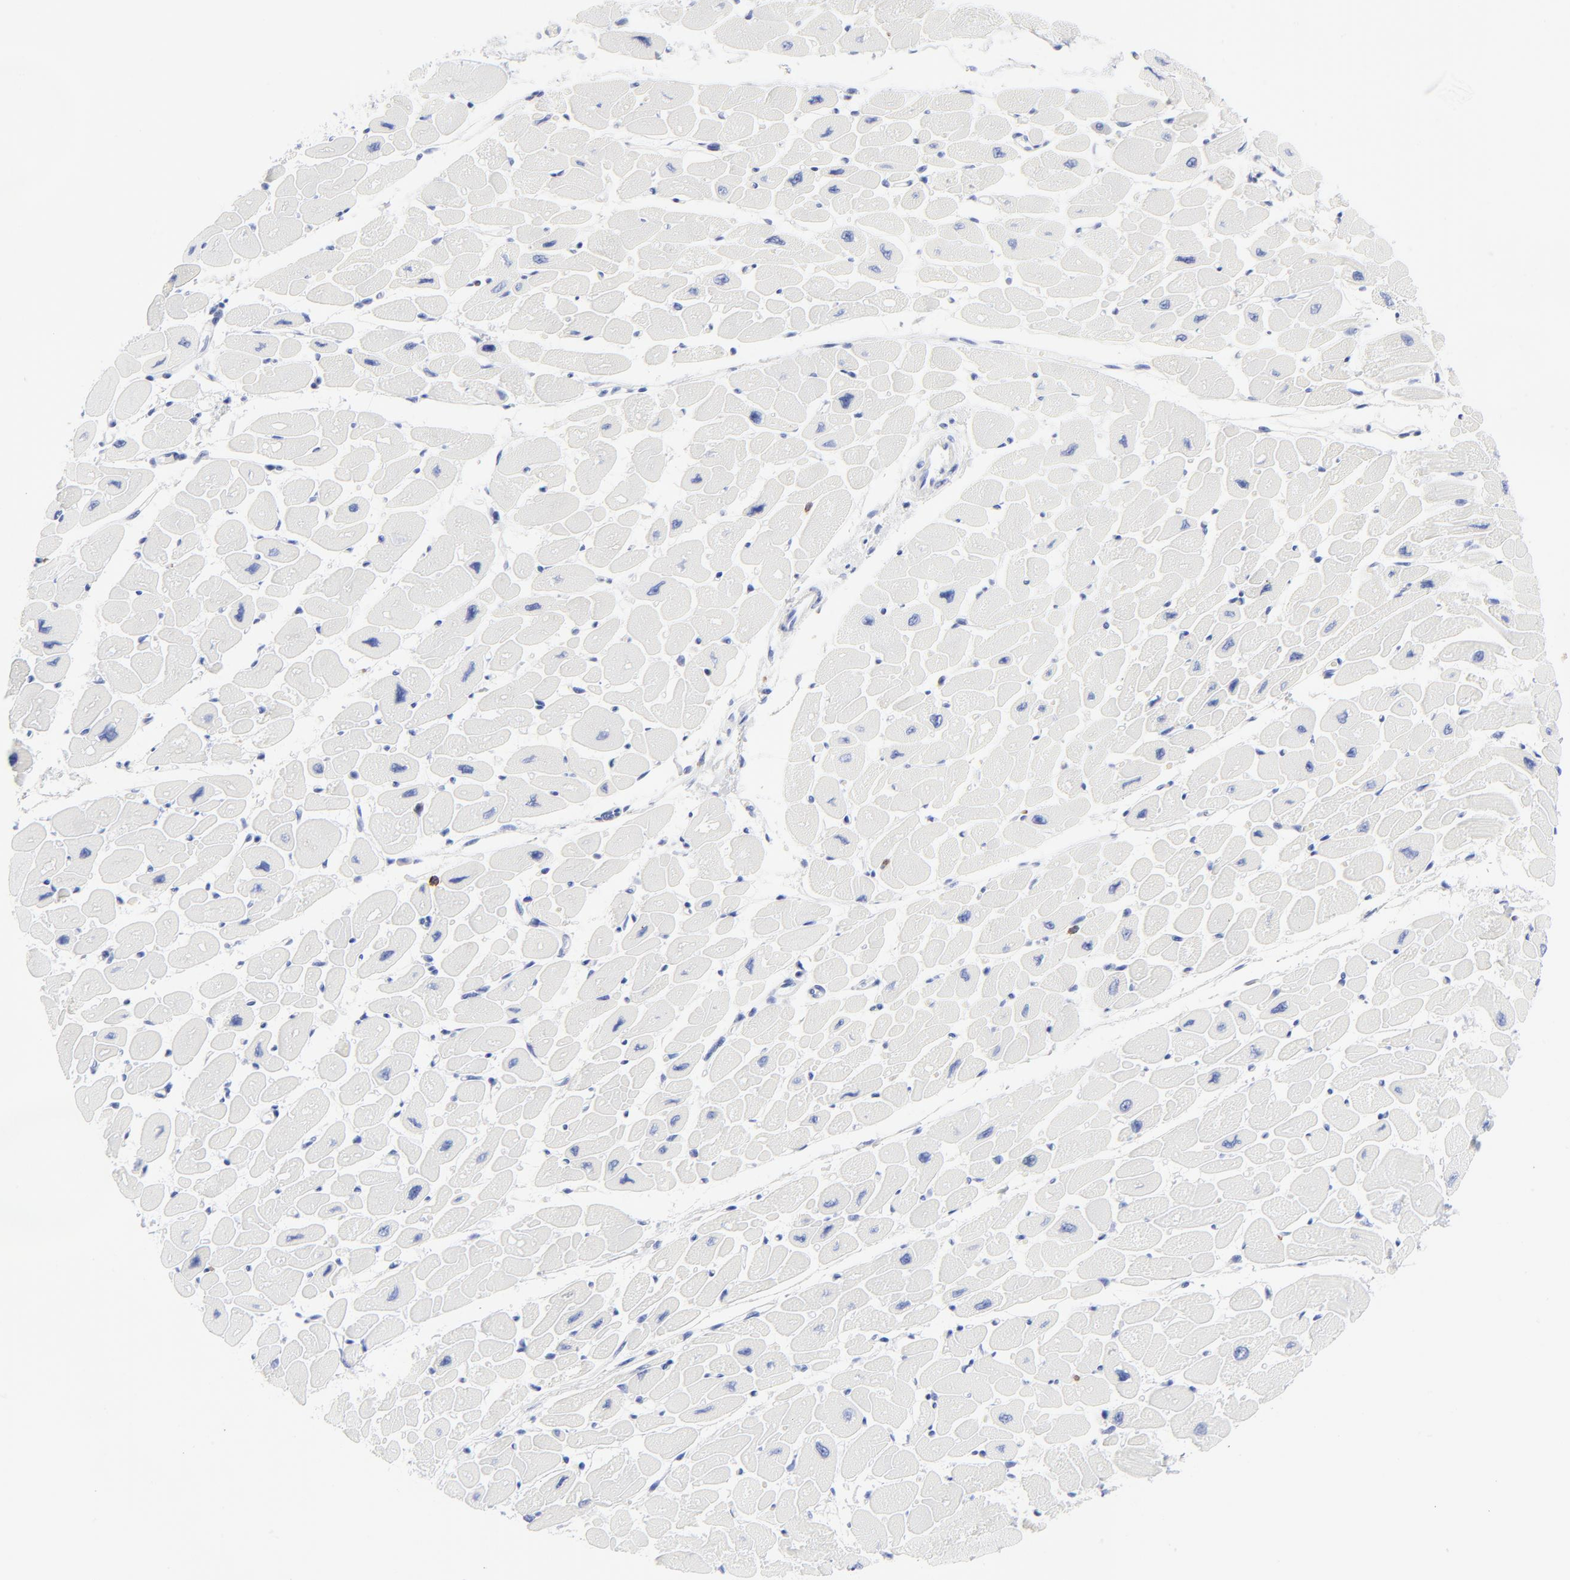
{"staining": {"intensity": "negative", "quantity": "none", "location": "none"}, "tissue": "heart muscle", "cell_type": "Cardiomyocytes", "image_type": "normal", "snomed": [{"axis": "morphology", "description": "Normal tissue, NOS"}, {"axis": "topography", "description": "Heart"}], "caption": "Immunohistochemical staining of normal human heart muscle shows no significant positivity in cardiomyocytes. The staining was performed using DAB to visualize the protein expression in brown, while the nuclei were stained in blue with hematoxylin (Magnification: 20x).", "gene": "LCK", "patient": {"sex": "female", "age": 54}}